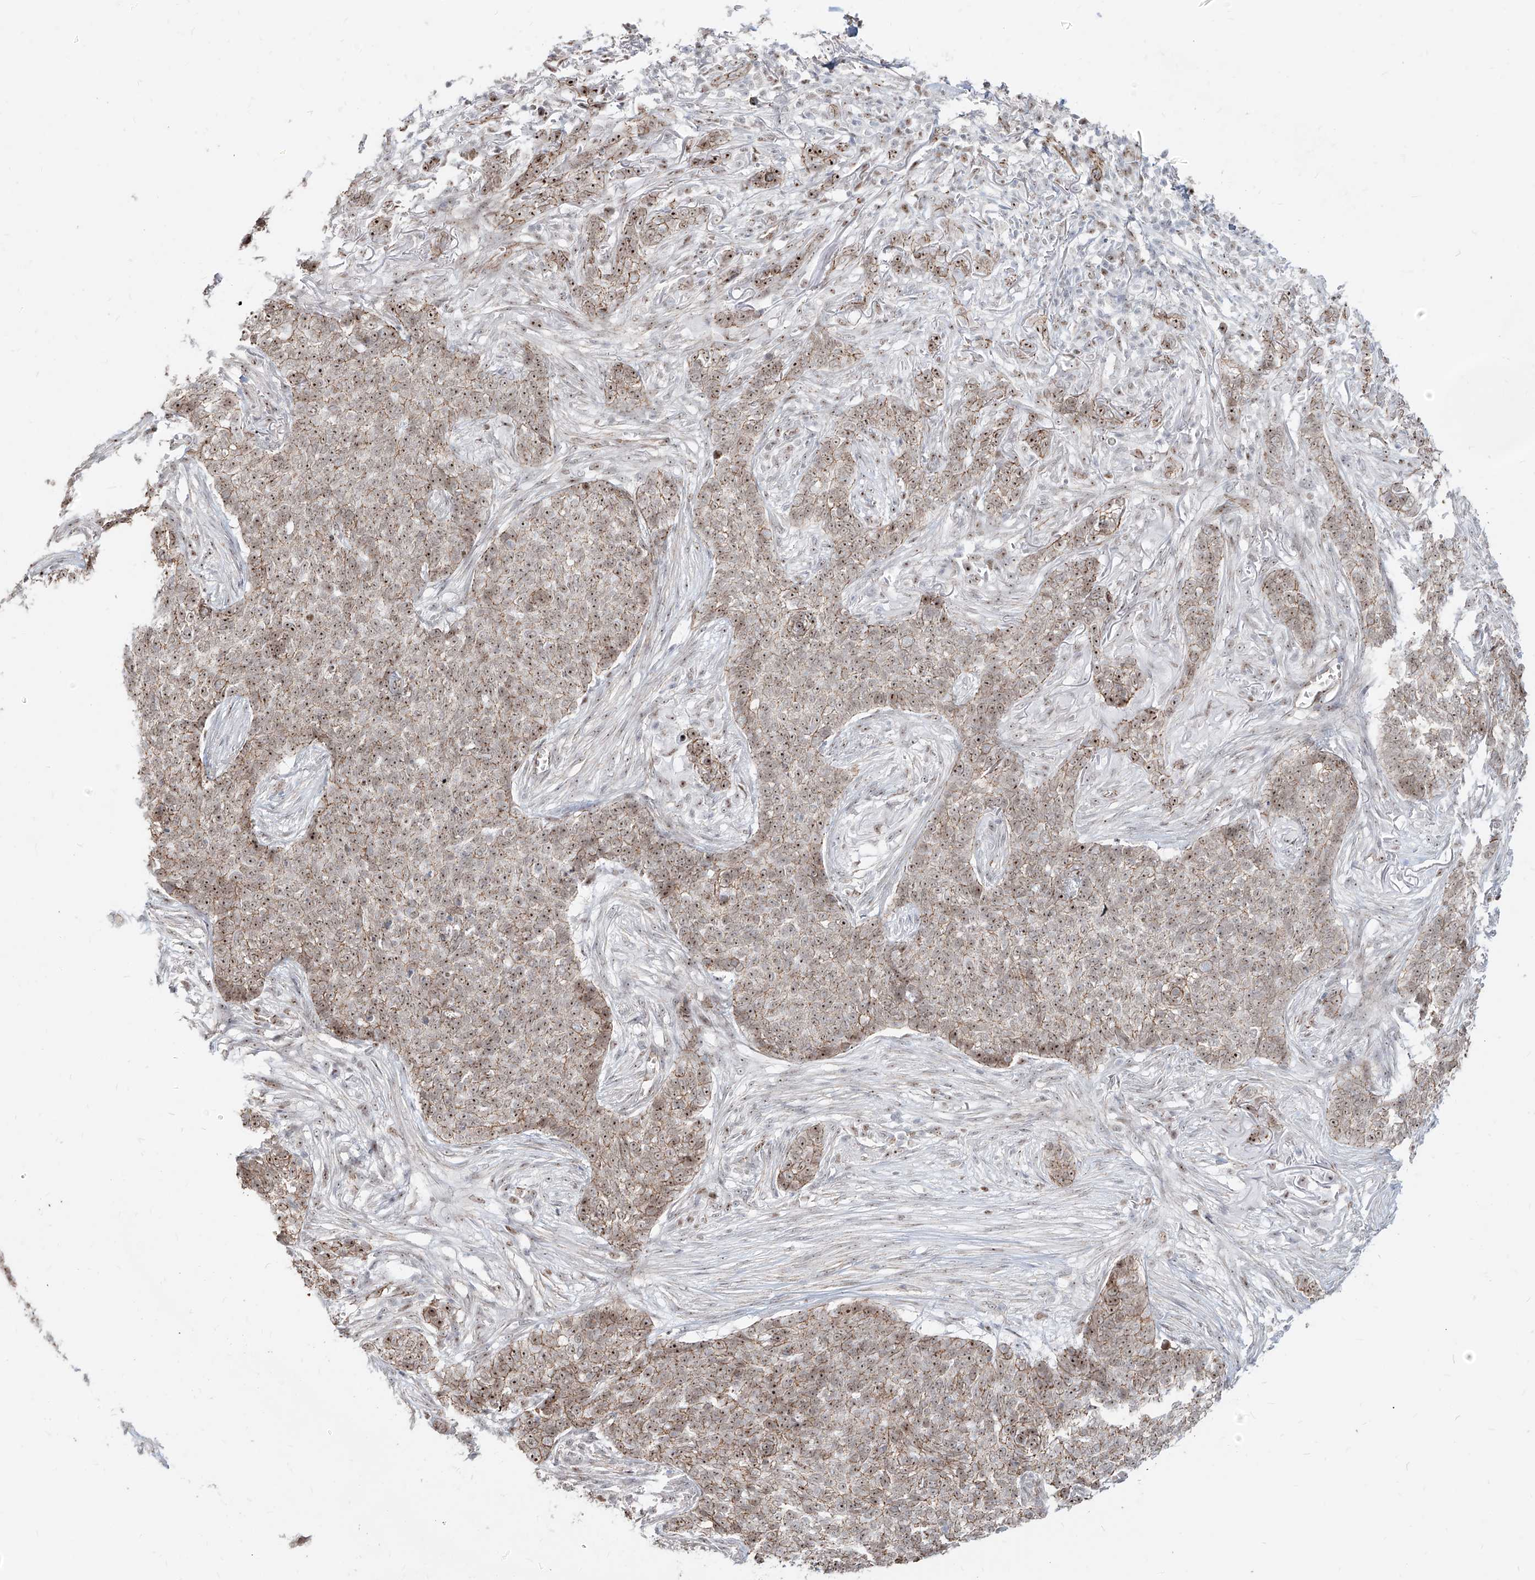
{"staining": {"intensity": "strong", "quantity": "25%-75%", "location": "nuclear"}, "tissue": "skin cancer", "cell_type": "Tumor cells", "image_type": "cancer", "snomed": [{"axis": "morphology", "description": "Basal cell carcinoma"}, {"axis": "topography", "description": "Skin"}], "caption": "The photomicrograph displays immunohistochemical staining of skin cancer. There is strong nuclear expression is present in approximately 25%-75% of tumor cells.", "gene": "ZNF710", "patient": {"sex": "male", "age": 85}}